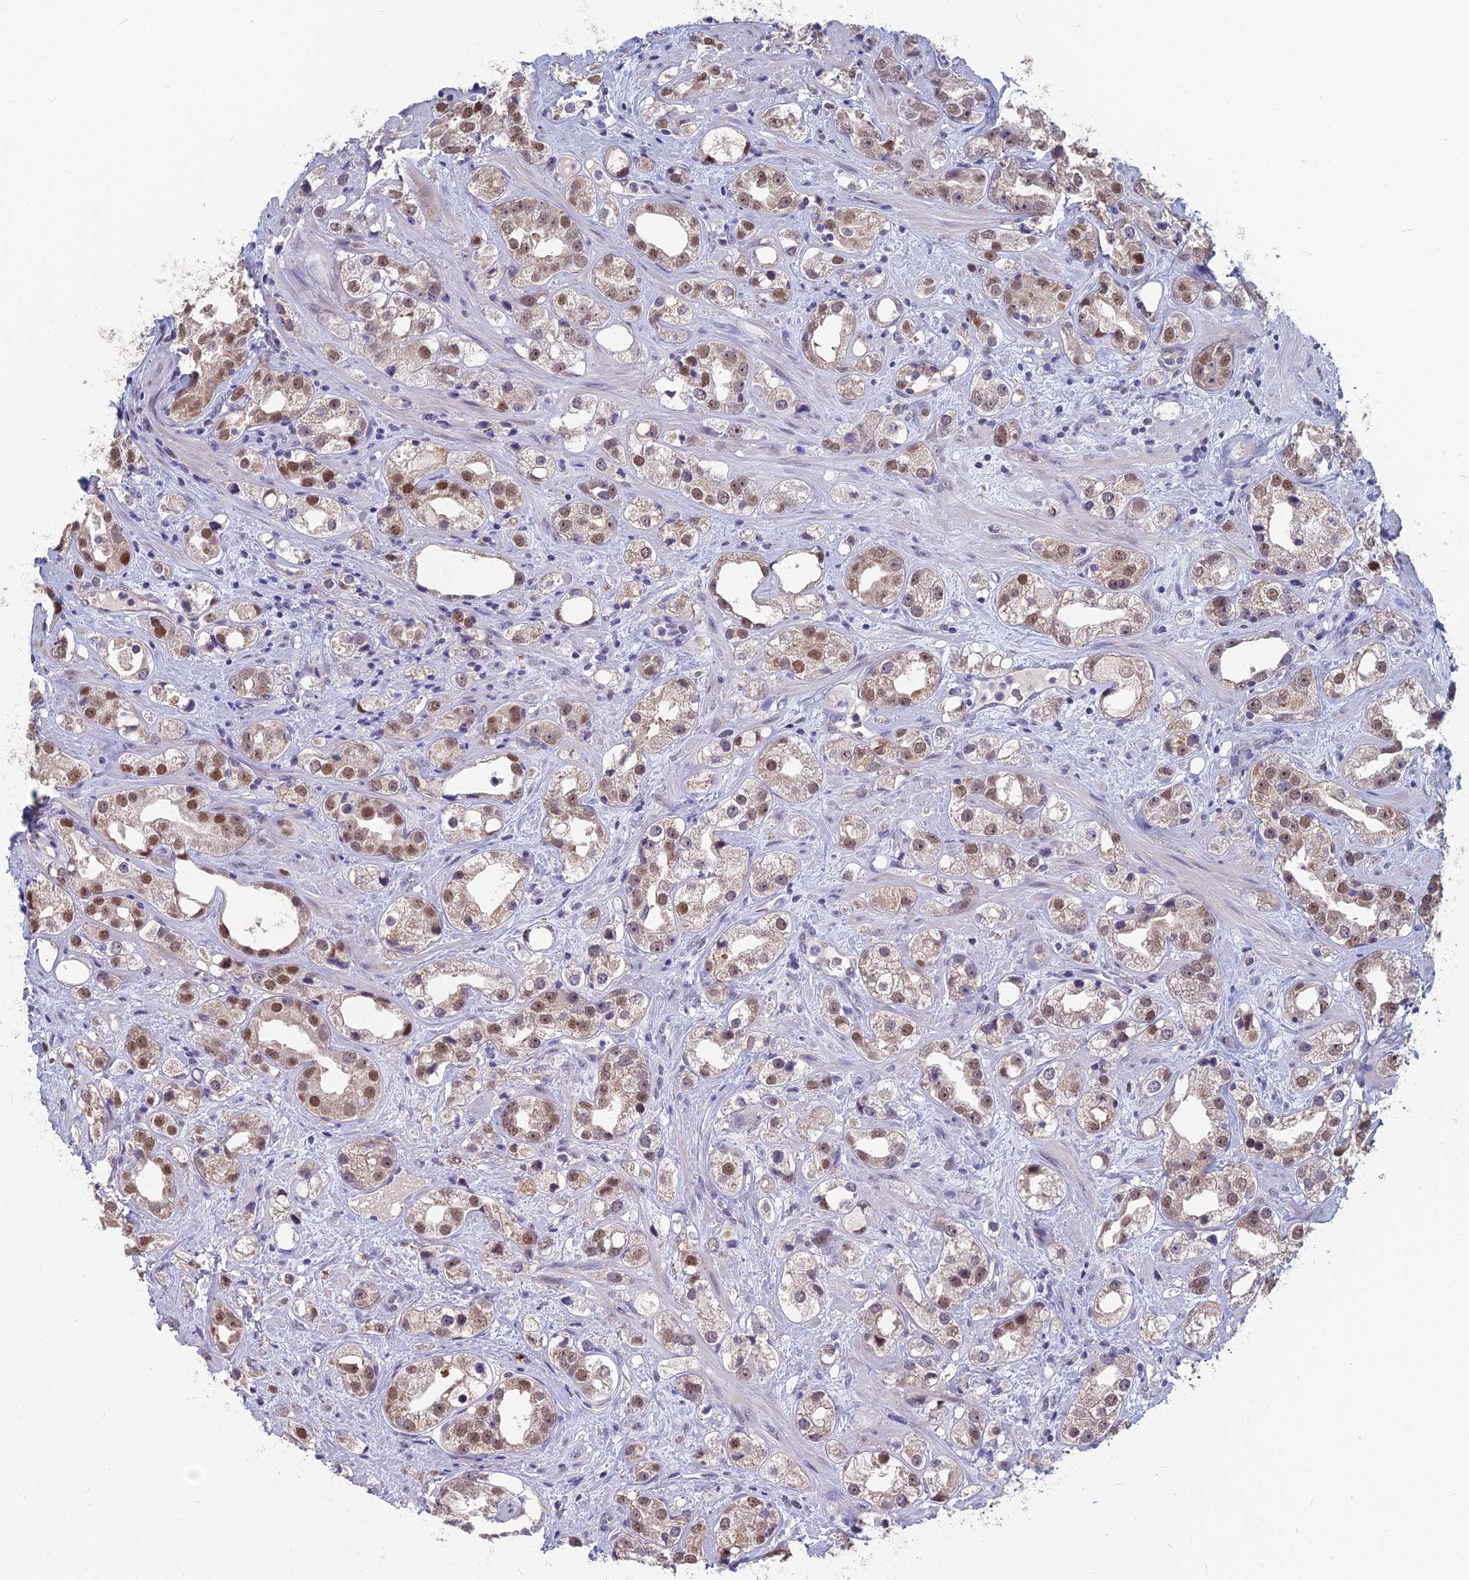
{"staining": {"intensity": "moderate", "quantity": "25%-75%", "location": "nuclear"}, "tissue": "prostate cancer", "cell_type": "Tumor cells", "image_type": "cancer", "snomed": [{"axis": "morphology", "description": "Adenocarcinoma, NOS"}, {"axis": "topography", "description": "Prostate"}], "caption": "Immunohistochemistry micrograph of neoplastic tissue: prostate adenocarcinoma stained using immunohistochemistry (IHC) exhibits medium levels of moderate protein expression localized specifically in the nuclear of tumor cells, appearing as a nuclear brown color.", "gene": "MT-CO3", "patient": {"sex": "male", "age": 79}}